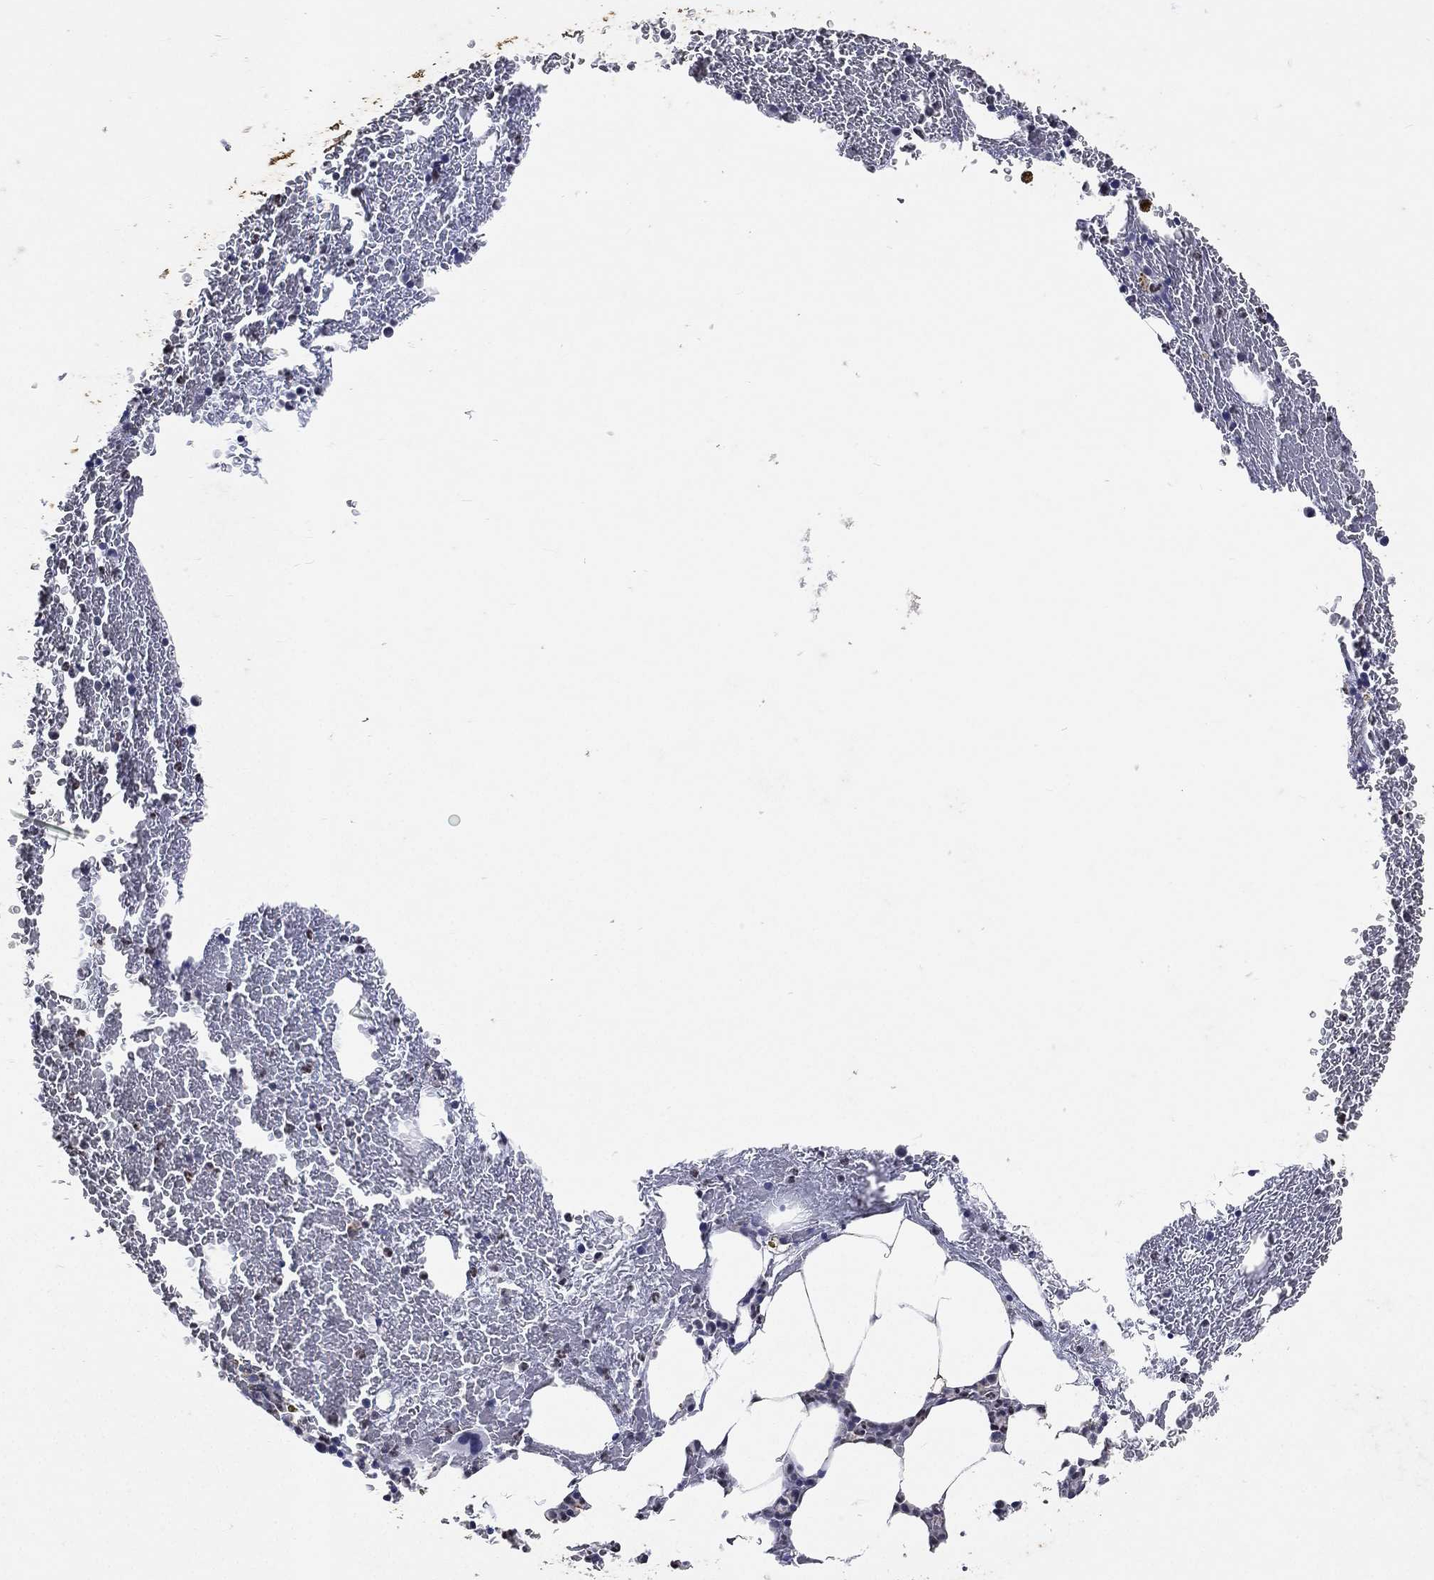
{"staining": {"intensity": "negative", "quantity": "none", "location": "none"}, "tissue": "bone marrow", "cell_type": "Hematopoietic cells", "image_type": "normal", "snomed": [{"axis": "morphology", "description": "Normal tissue, NOS"}, {"axis": "topography", "description": "Bone marrow"}], "caption": "Hematopoietic cells show no significant protein positivity in benign bone marrow. Brightfield microscopy of immunohistochemistry stained with DAB (3,3'-diaminobenzidine) (brown) and hematoxylin (blue), captured at high magnification.", "gene": "SLC34A2", "patient": {"sex": "female", "age": 67}}